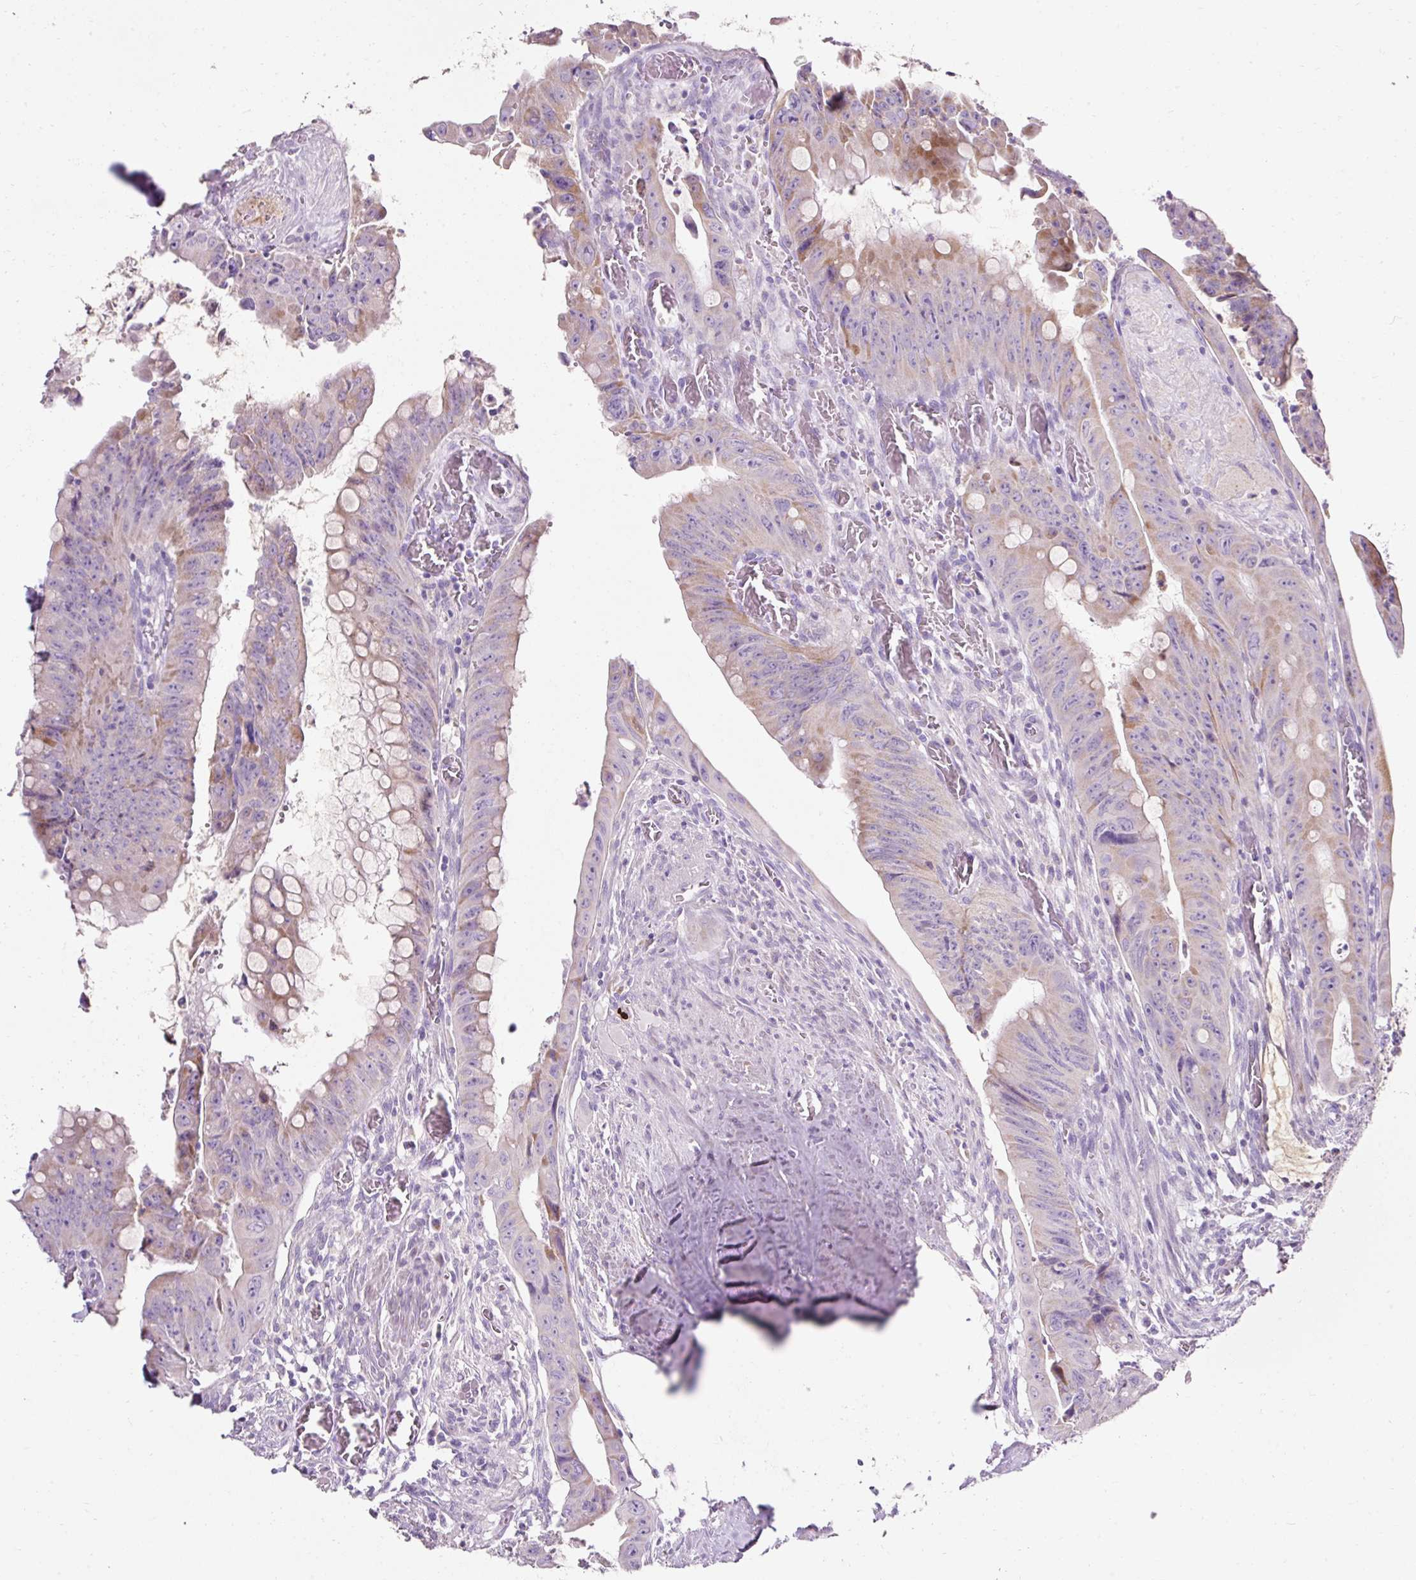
{"staining": {"intensity": "weak", "quantity": "25%-75%", "location": "cytoplasmic/membranous"}, "tissue": "colorectal cancer", "cell_type": "Tumor cells", "image_type": "cancer", "snomed": [{"axis": "morphology", "description": "Adenocarcinoma, NOS"}, {"axis": "topography", "description": "Rectum"}], "caption": "Adenocarcinoma (colorectal) stained for a protein (brown) shows weak cytoplasmic/membranous positive expression in approximately 25%-75% of tumor cells.", "gene": "PLPP2", "patient": {"sex": "male", "age": 78}}